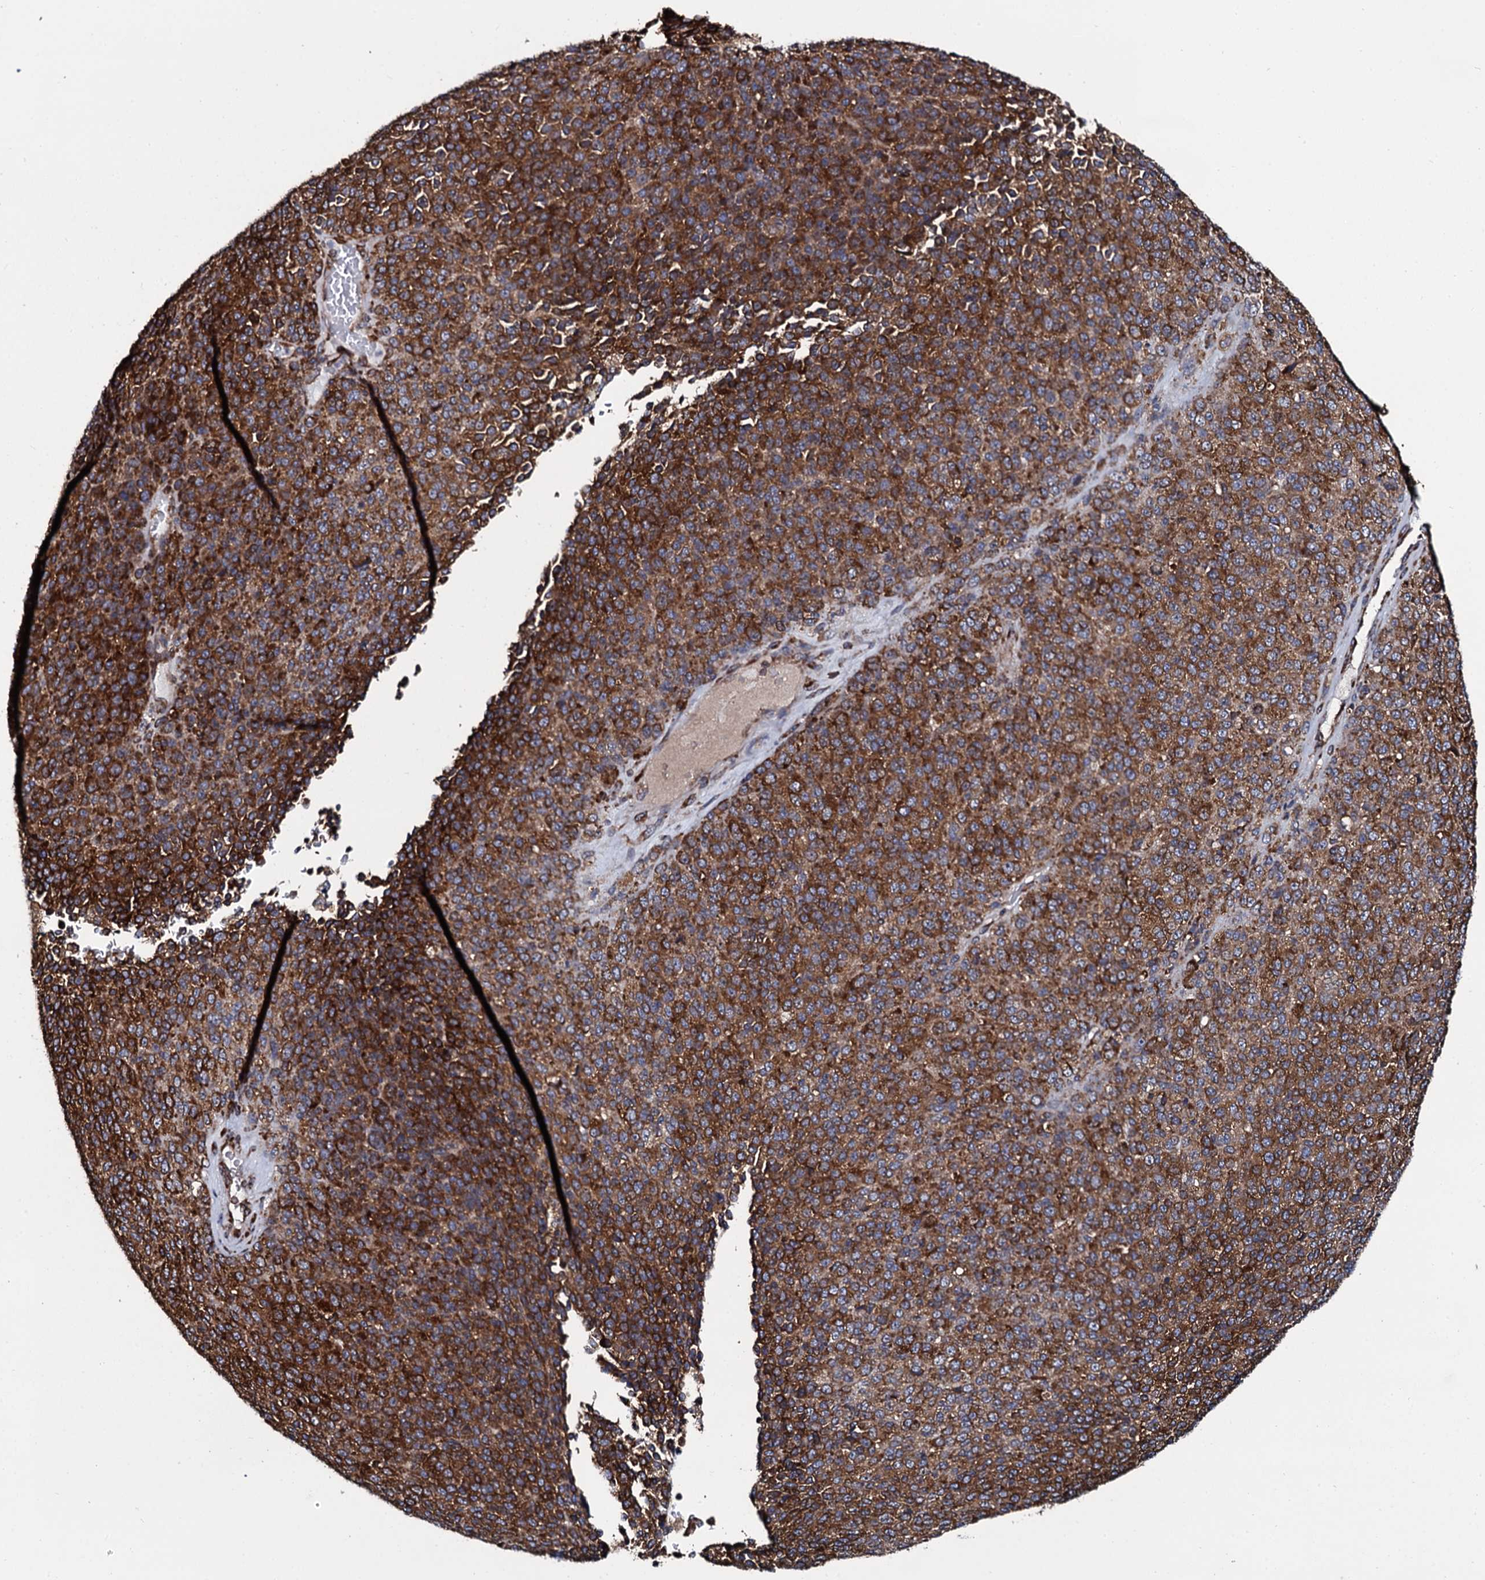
{"staining": {"intensity": "moderate", "quantity": ">75%", "location": "cytoplasmic/membranous"}, "tissue": "melanoma", "cell_type": "Tumor cells", "image_type": "cancer", "snomed": [{"axis": "morphology", "description": "Malignant melanoma, Metastatic site"}, {"axis": "topography", "description": "Brain"}], "caption": "Immunohistochemistry (DAB (3,3'-diaminobenzidine)) staining of human malignant melanoma (metastatic site) shows moderate cytoplasmic/membranous protein staining in about >75% of tumor cells. Immunohistochemistry (ihc) stains the protein of interest in brown and the nuclei are stained blue.", "gene": "SPTY2D1", "patient": {"sex": "female", "age": 56}}